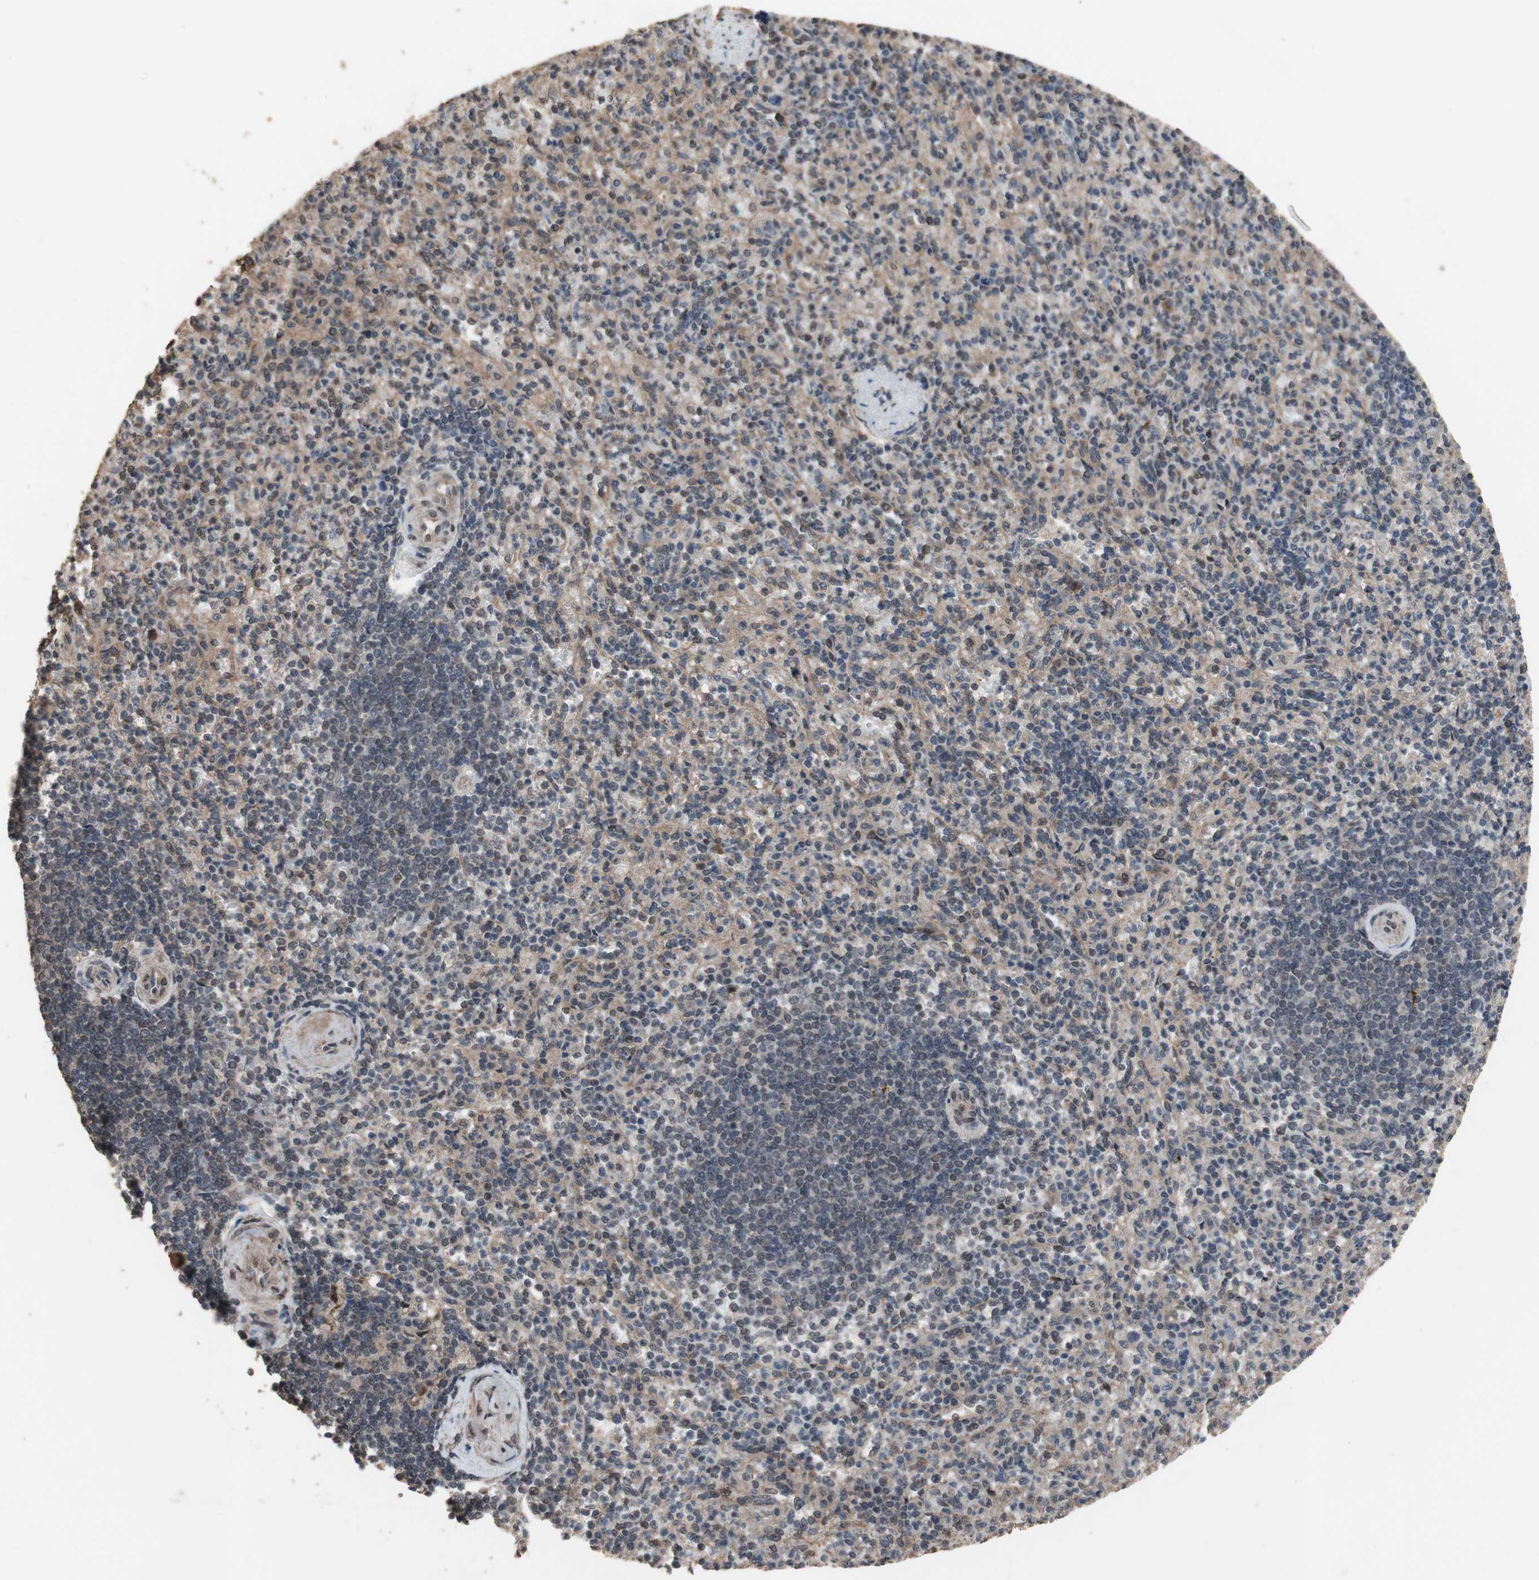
{"staining": {"intensity": "negative", "quantity": "none", "location": "none"}, "tissue": "spleen", "cell_type": "Cells in red pulp", "image_type": "normal", "snomed": [{"axis": "morphology", "description": "Normal tissue, NOS"}, {"axis": "topography", "description": "Spleen"}], "caption": "This is a histopathology image of immunohistochemistry staining of unremarkable spleen, which shows no staining in cells in red pulp. The staining was performed using DAB to visualize the protein expression in brown, while the nuclei were stained in blue with hematoxylin (Magnification: 20x).", "gene": "KANSL1", "patient": {"sex": "female", "age": 74}}